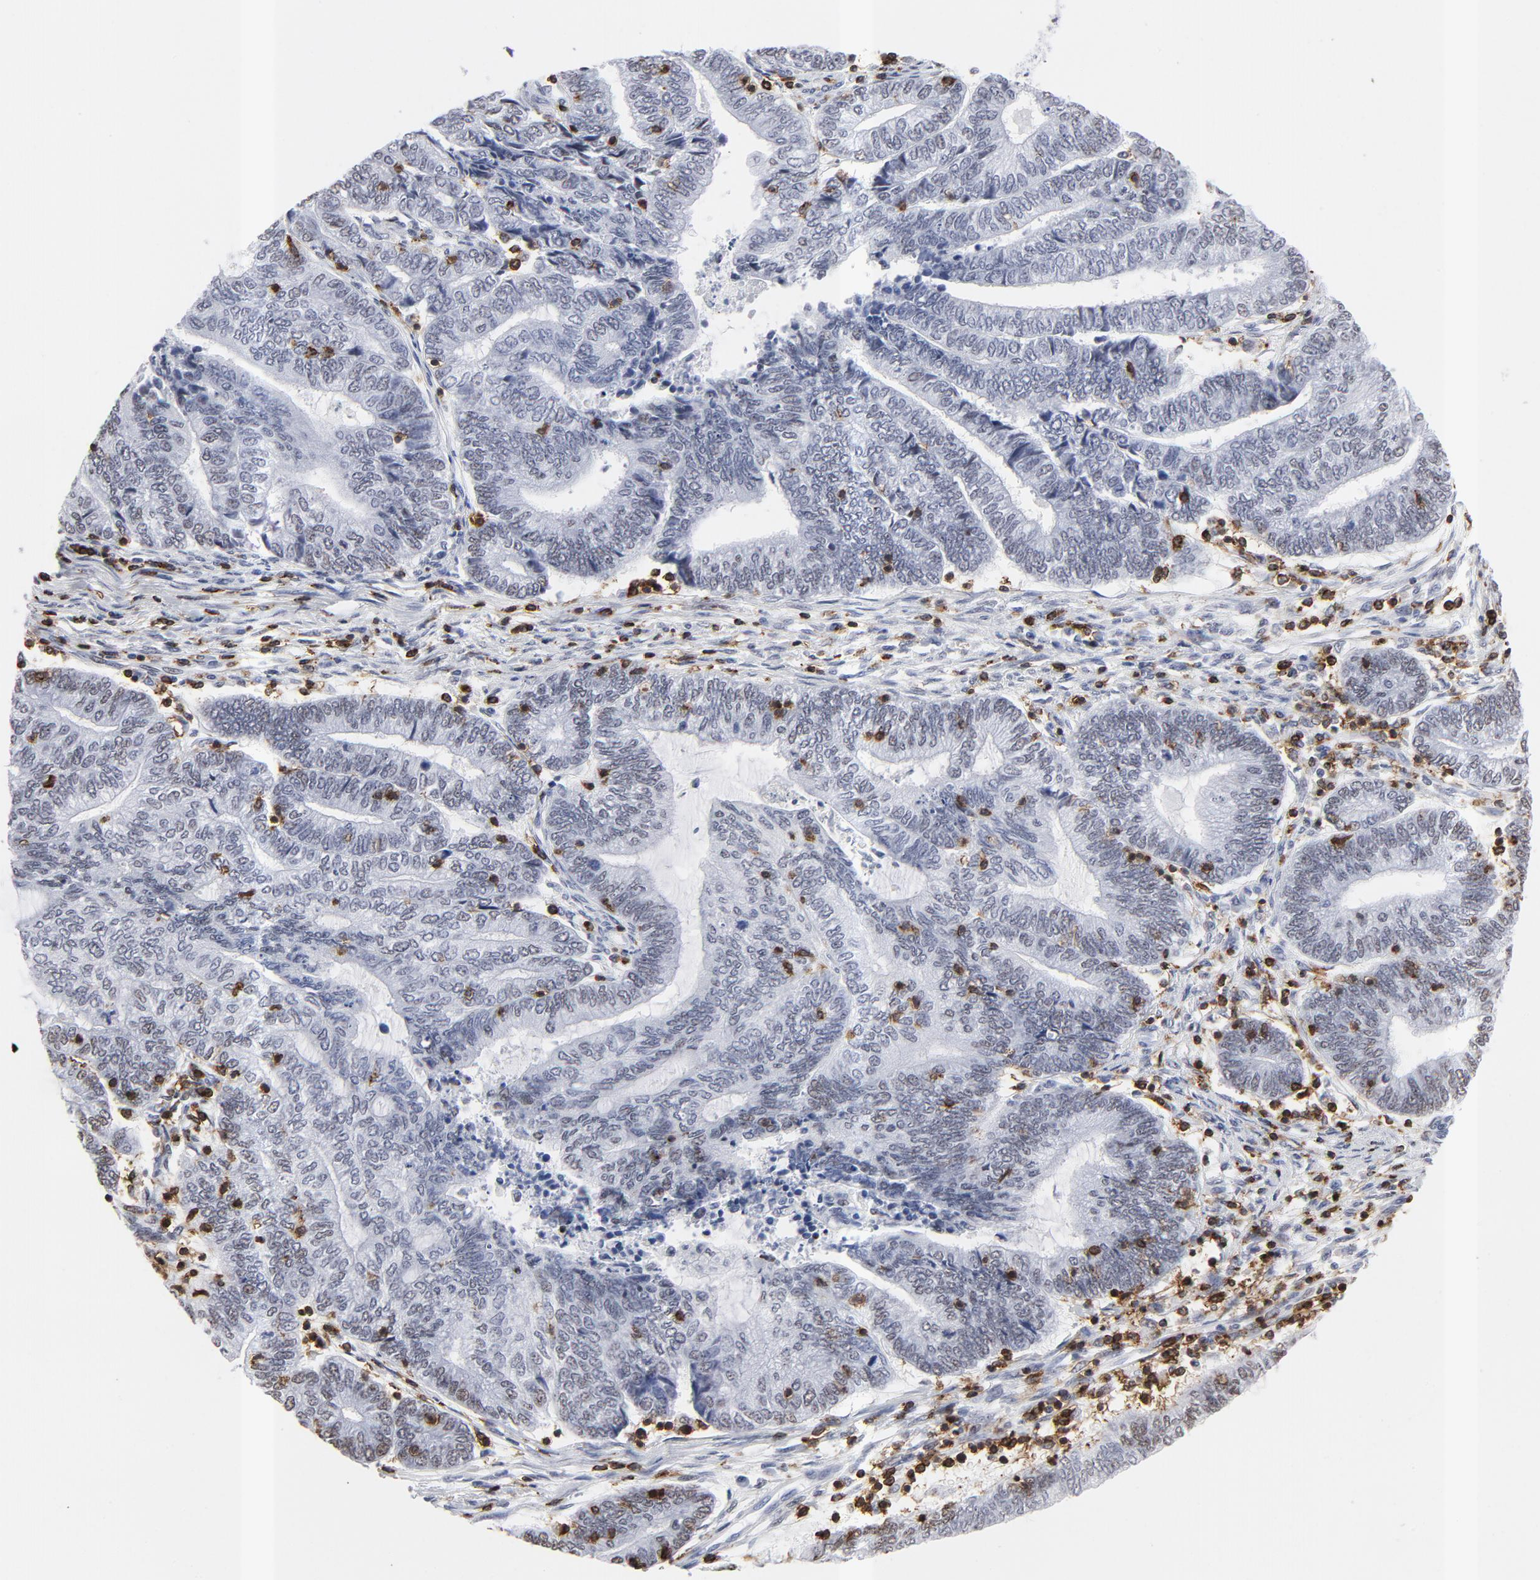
{"staining": {"intensity": "weak", "quantity": "<25%", "location": "nuclear"}, "tissue": "endometrial cancer", "cell_type": "Tumor cells", "image_type": "cancer", "snomed": [{"axis": "morphology", "description": "Adenocarcinoma, NOS"}, {"axis": "topography", "description": "Uterus"}, {"axis": "topography", "description": "Endometrium"}], "caption": "An IHC photomicrograph of endometrial cancer is shown. There is no staining in tumor cells of endometrial cancer.", "gene": "CD2", "patient": {"sex": "female", "age": 70}}